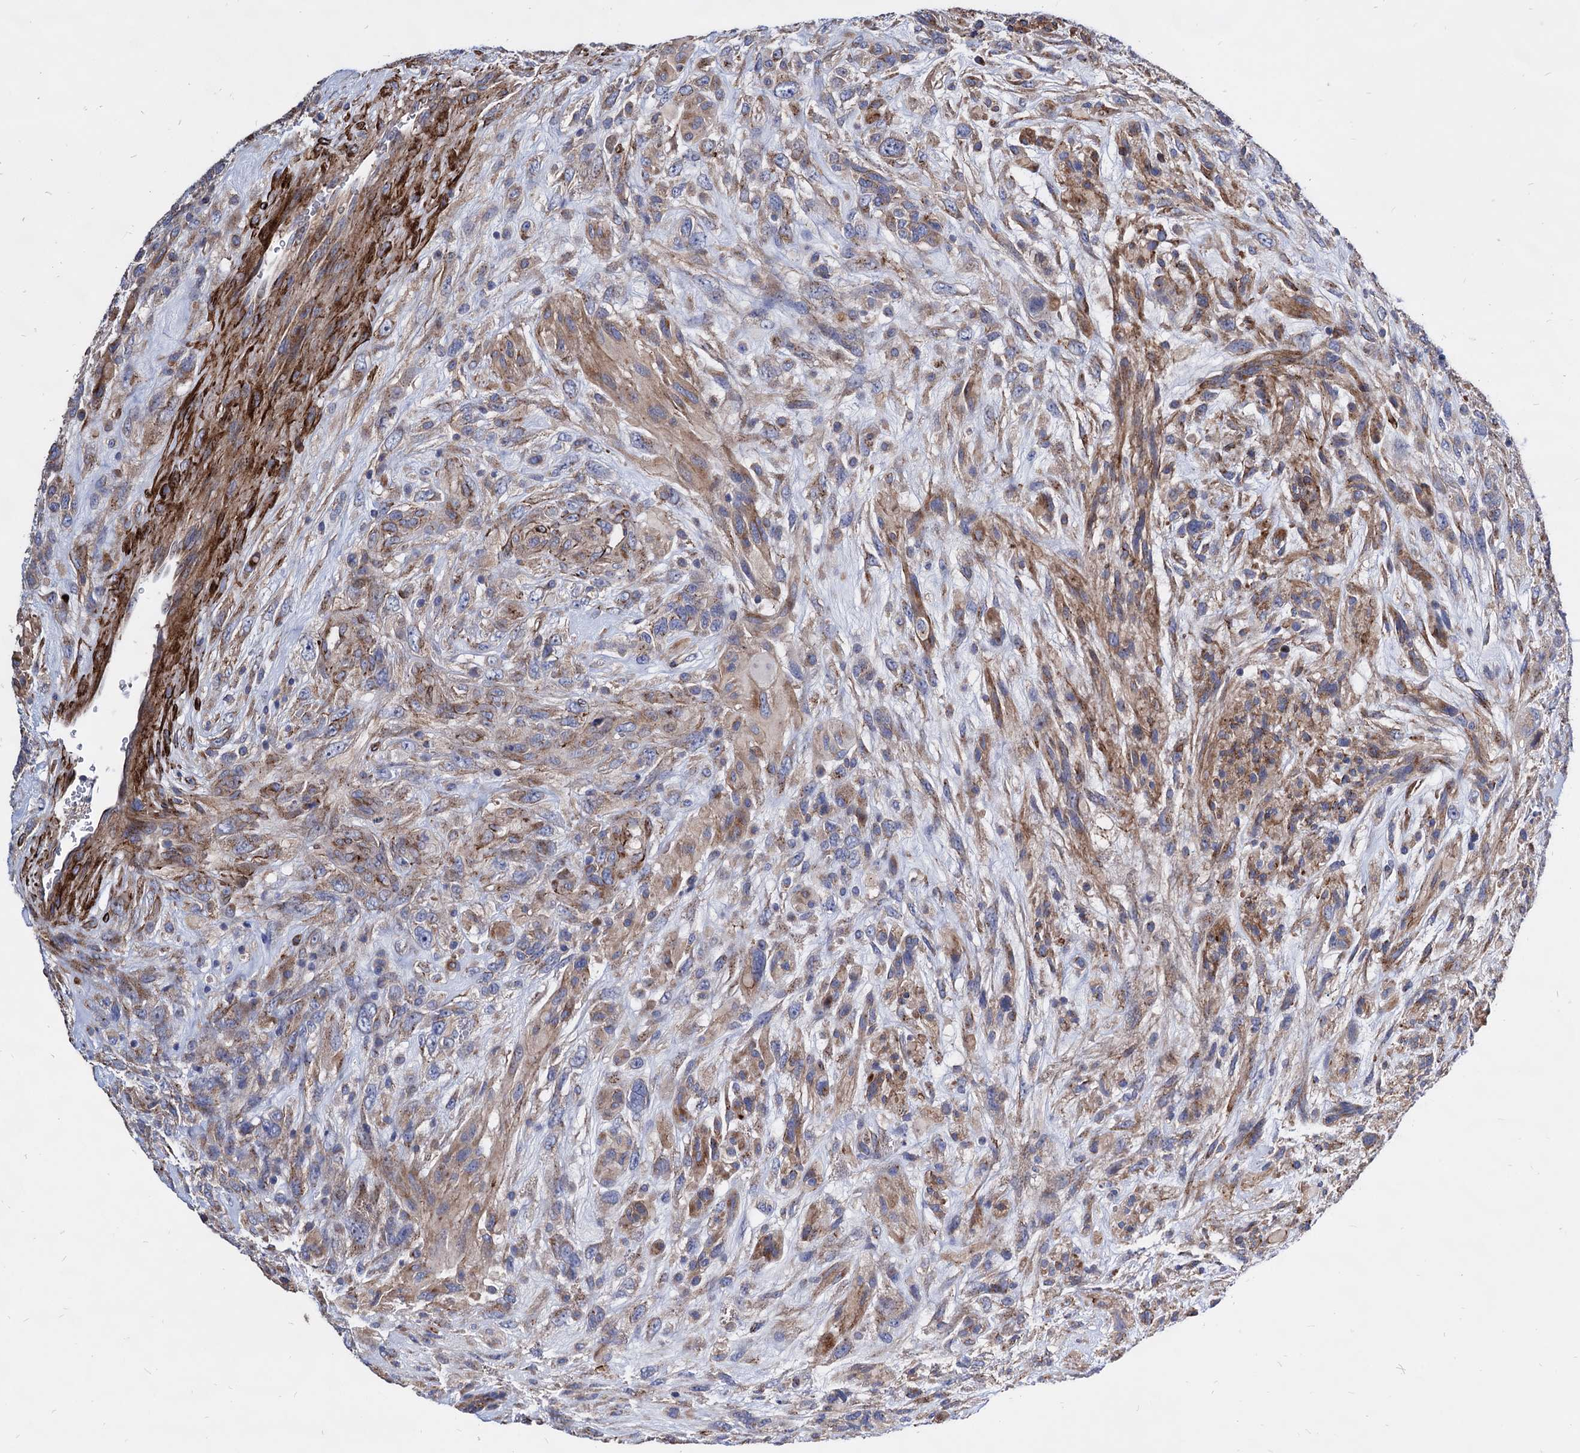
{"staining": {"intensity": "negative", "quantity": "none", "location": "none"}, "tissue": "glioma", "cell_type": "Tumor cells", "image_type": "cancer", "snomed": [{"axis": "morphology", "description": "Glioma, malignant, High grade"}, {"axis": "topography", "description": "Brain"}], "caption": "Glioma was stained to show a protein in brown. There is no significant staining in tumor cells.", "gene": "WDR11", "patient": {"sex": "male", "age": 61}}